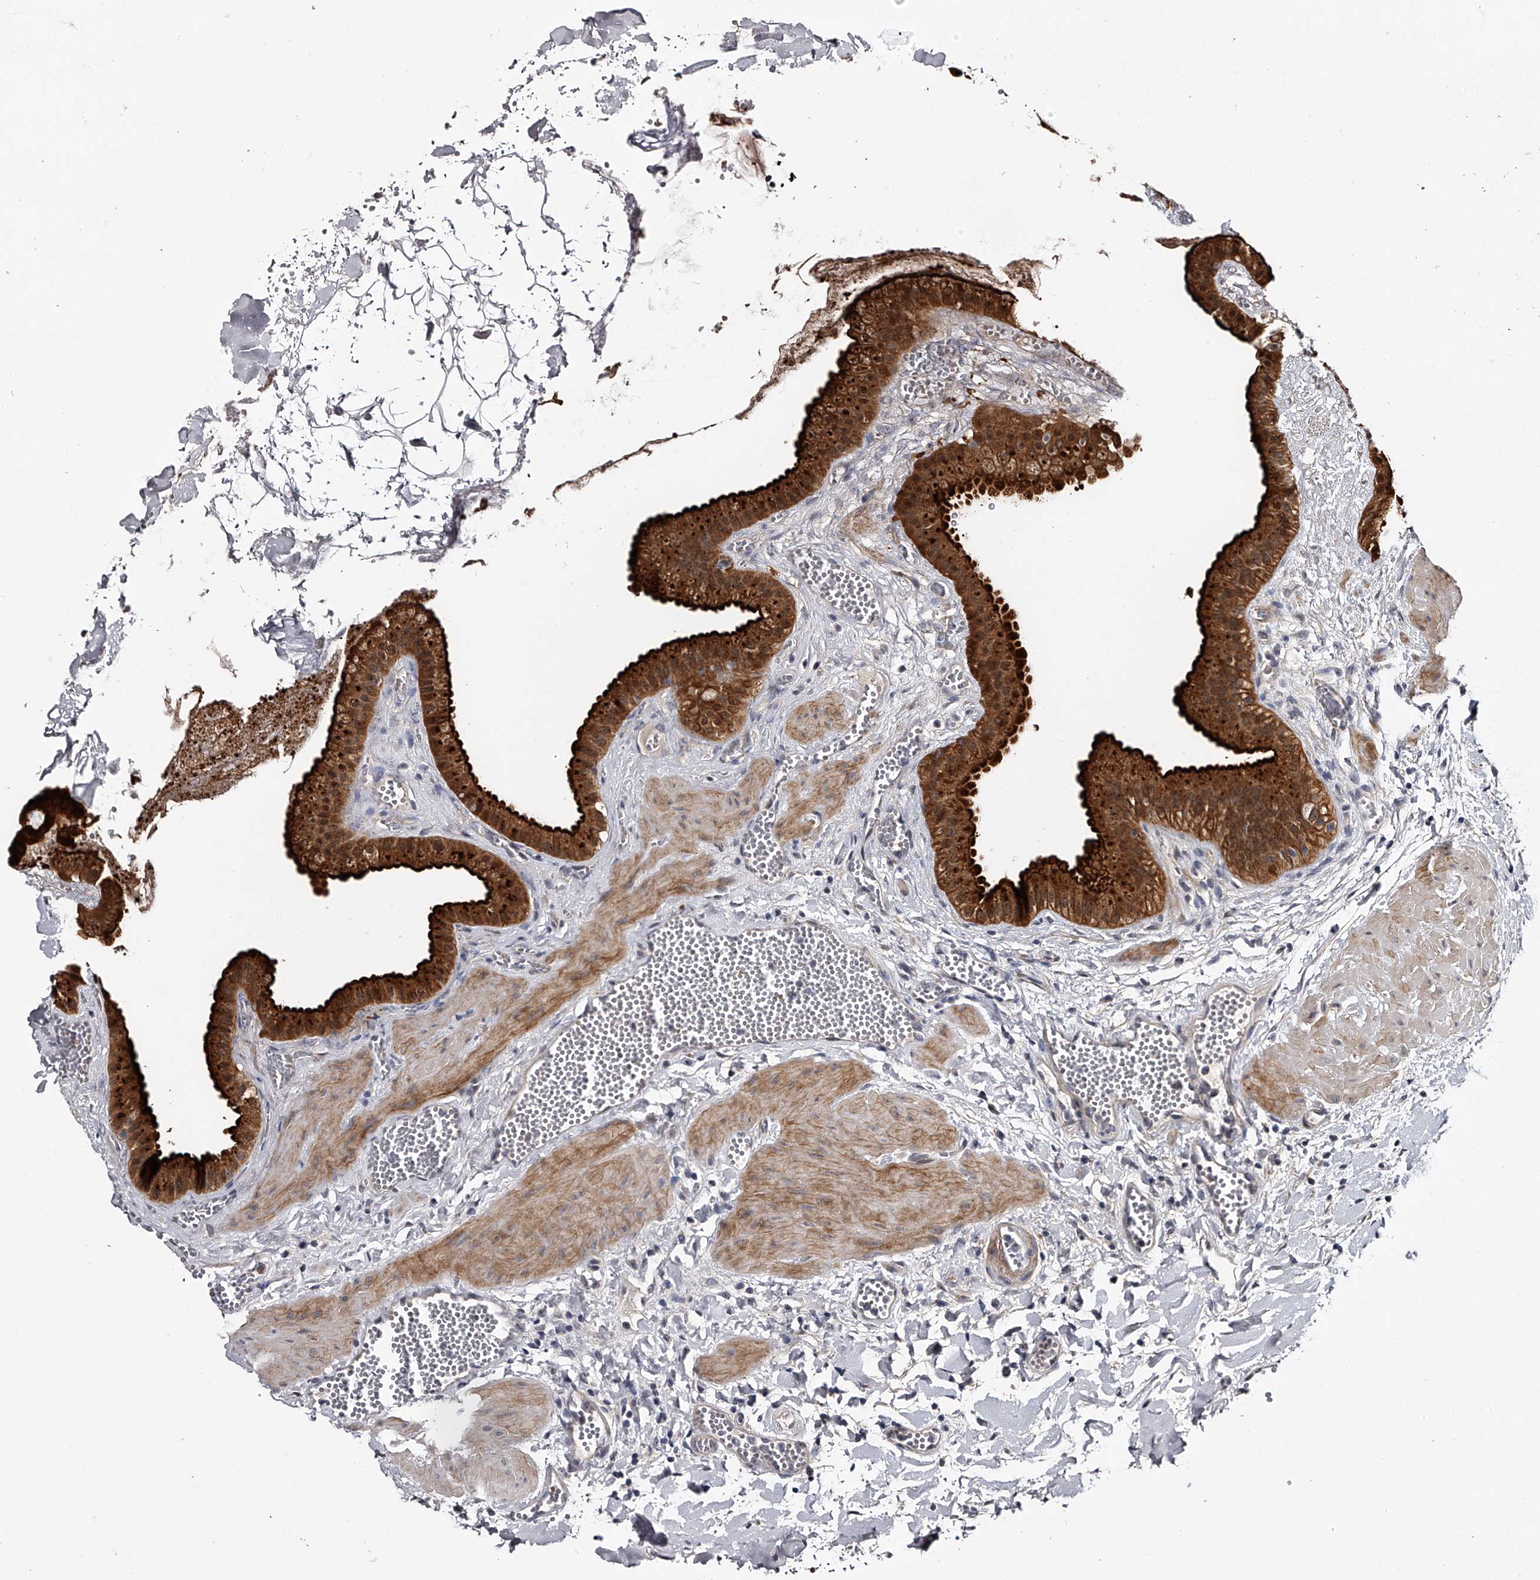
{"staining": {"intensity": "strong", "quantity": ">75%", "location": "cytoplasmic/membranous"}, "tissue": "gallbladder", "cell_type": "Glandular cells", "image_type": "normal", "snomed": [{"axis": "morphology", "description": "Normal tissue, NOS"}, {"axis": "topography", "description": "Gallbladder"}], "caption": "Gallbladder stained with DAB (3,3'-diaminobenzidine) immunohistochemistry reveals high levels of strong cytoplasmic/membranous expression in approximately >75% of glandular cells.", "gene": "MDN1", "patient": {"sex": "male", "age": 55}}